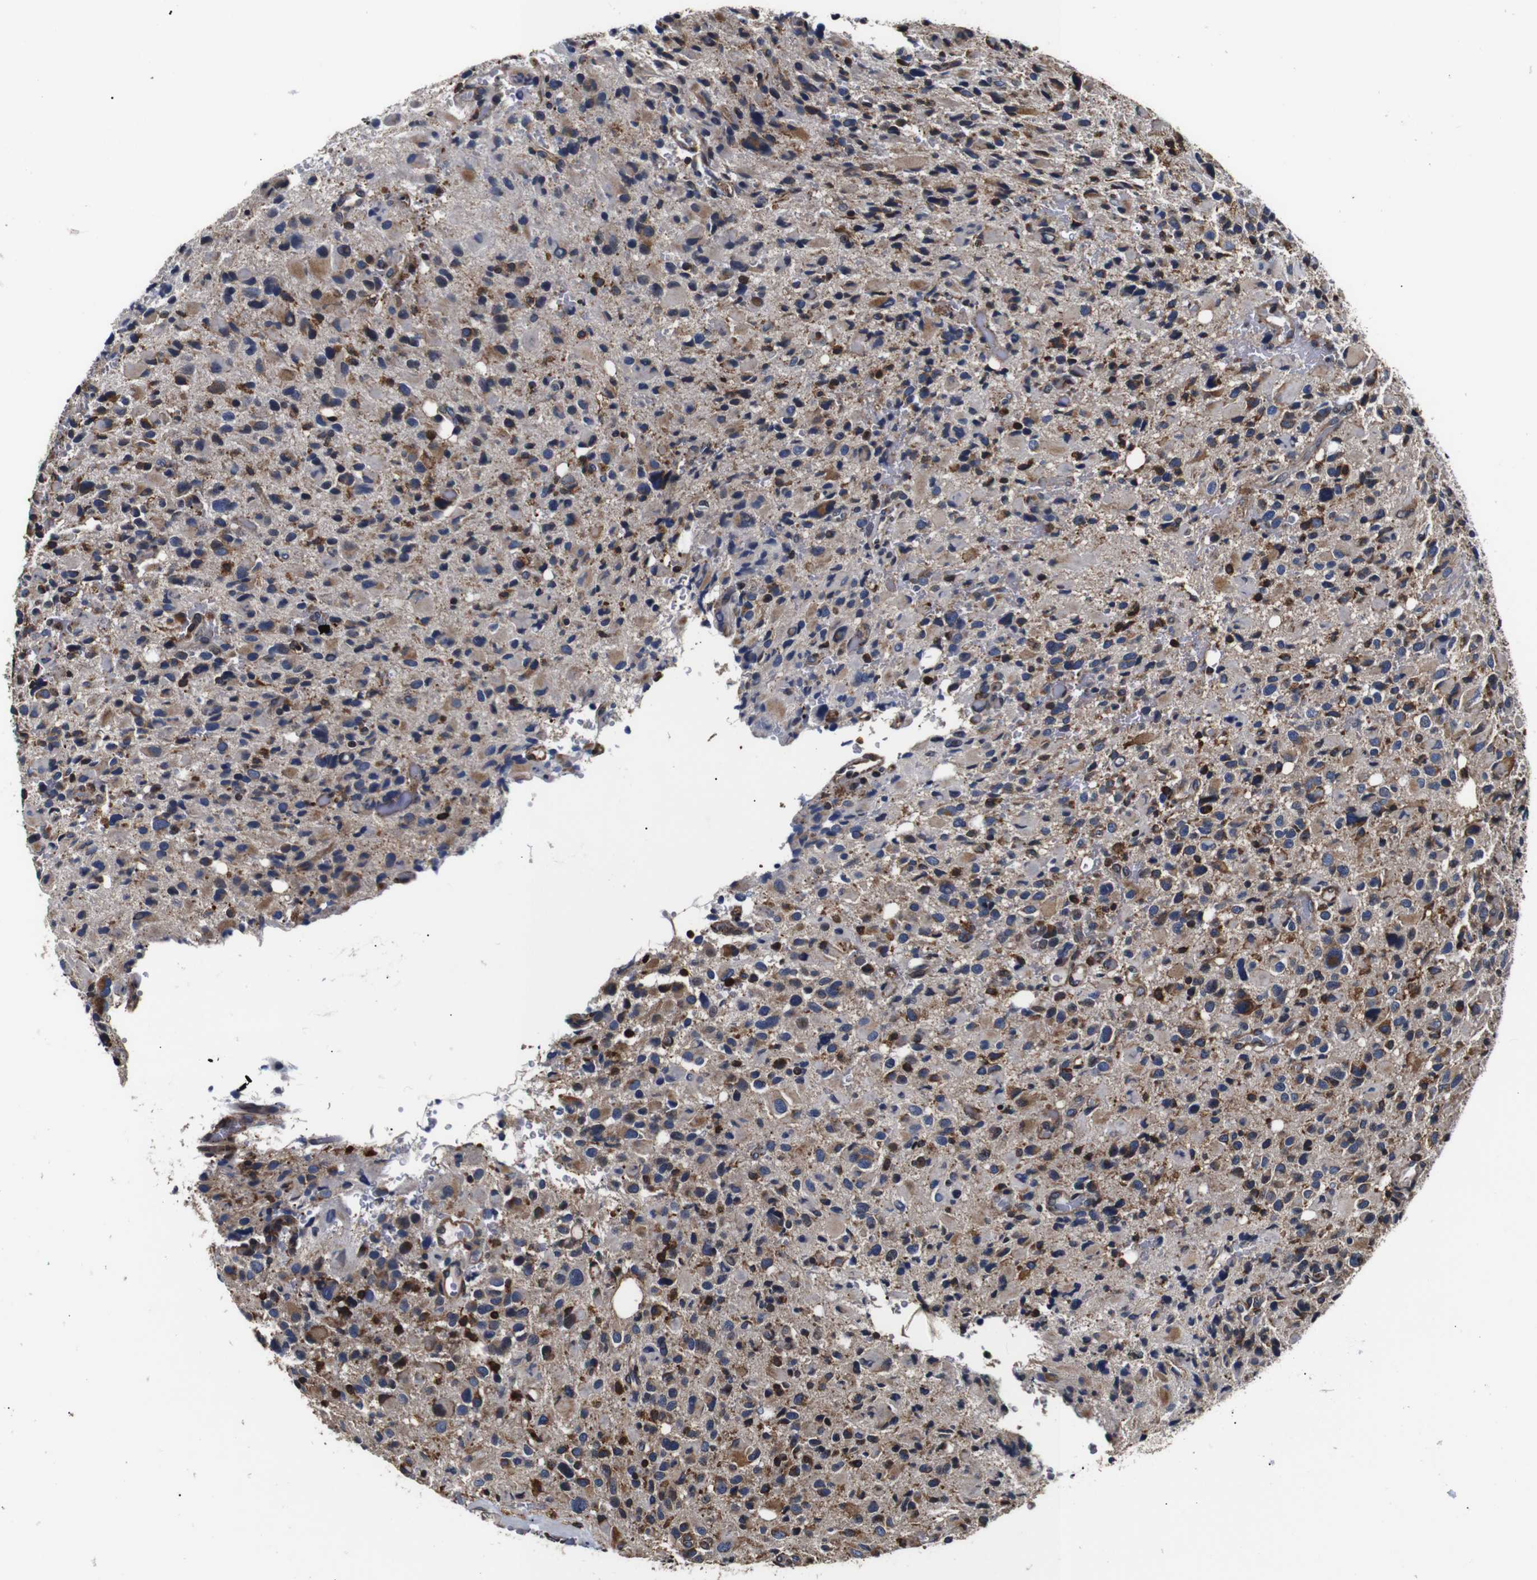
{"staining": {"intensity": "moderate", "quantity": "25%-75%", "location": "cytoplasmic/membranous"}, "tissue": "glioma", "cell_type": "Tumor cells", "image_type": "cancer", "snomed": [{"axis": "morphology", "description": "Glioma, malignant, High grade"}, {"axis": "topography", "description": "Brain"}], "caption": "Brown immunohistochemical staining in glioma demonstrates moderate cytoplasmic/membranous positivity in approximately 25%-75% of tumor cells.", "gene": "HHIP", "patient": {"sex": "male", "age": 48}}